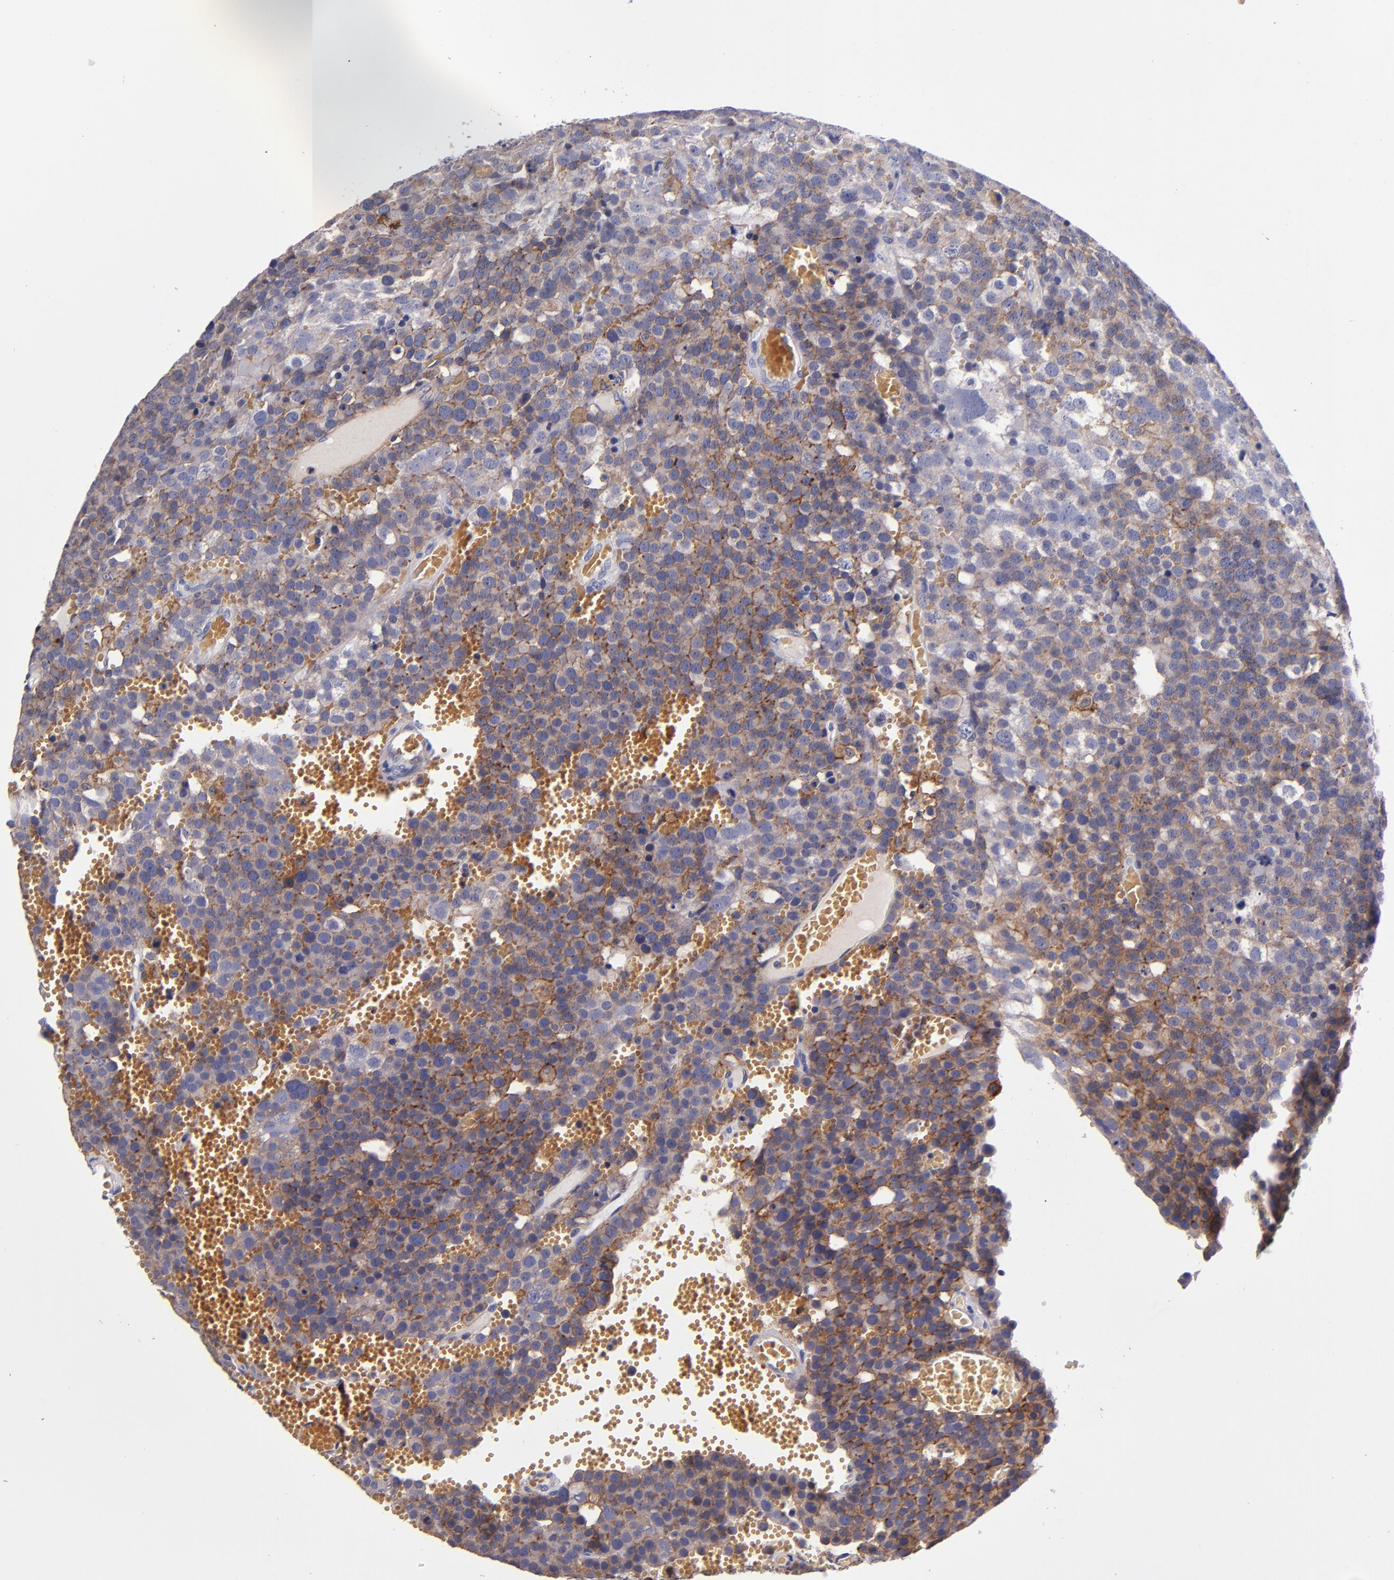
{"staining": {"intensity": "moderate", "quantity": "25%-75%", "location": "cytoplasmic/membranous"}, "tissue": "testis cancer", "cell_type": "Tumor cells", "image_type": "cancer", "snomed": [{"axis": "morphology", "description": "Seminoma, NOS"}, {"axis": "topography", "description": "Testis"}], "caption": "The immunohistochemical stain highlights moderate cytoplasmic/membranous expression in tumor cells of testis cancer tissue.", "gene": "SIRPA", "patient": {"sex": "male", "age": 71}}